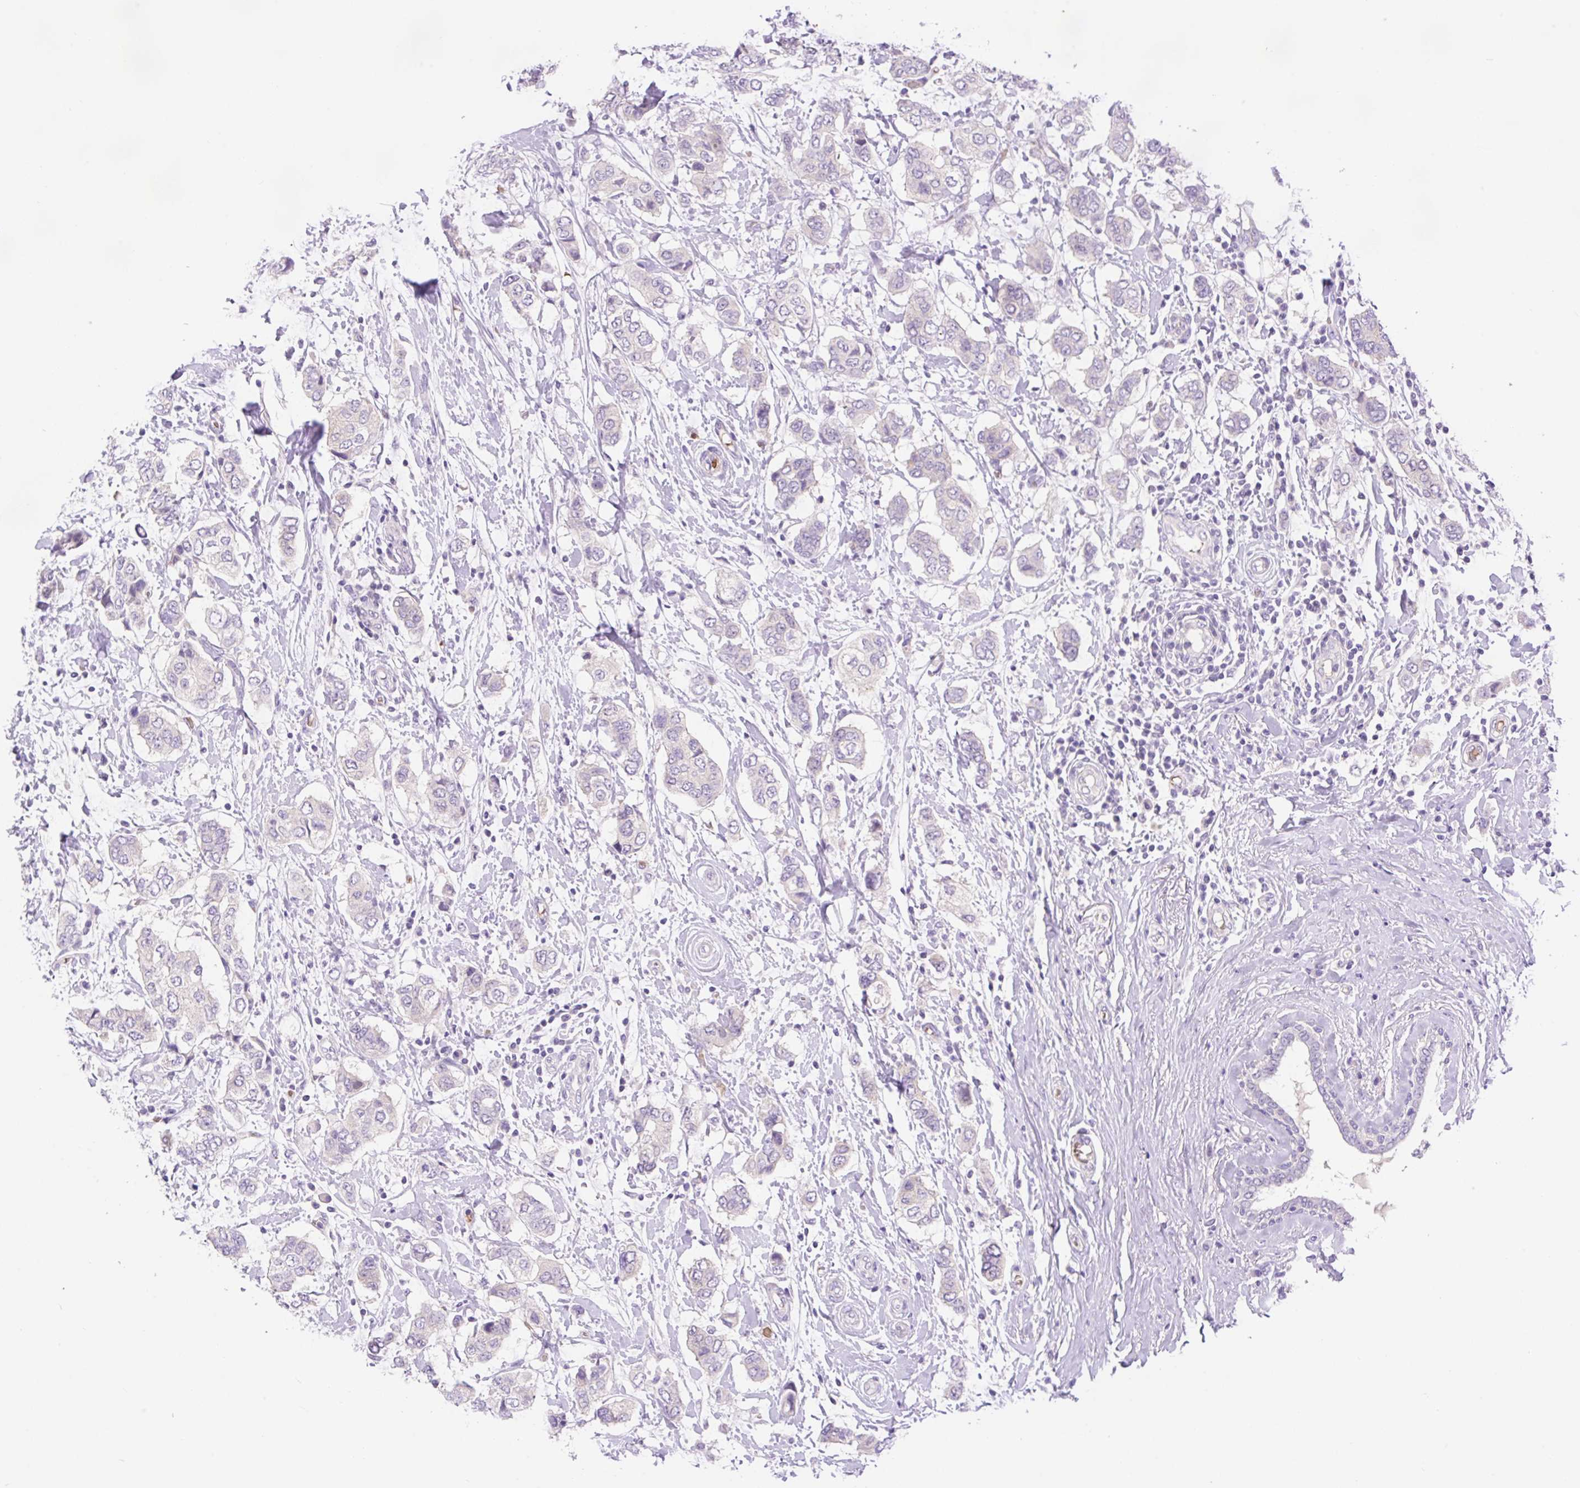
{"staining": {"intensity": "negative", "quantity": "none", "location": "none"}, "tissue": "breast cancer", "cell_type": "Tumor cells", "image_type": "cancer", "snomed": [{"axis": "morphology", "description": "Lobular carcinoma"}, {"axis": "topography", "description": "Breast"}], "caption": "The micrograph demonstrates no staining of tumor cells in breast cancer (lobular carcinoma).", "gene": "LHFPL5", "patient": {"sex": "female", "age": 51}}